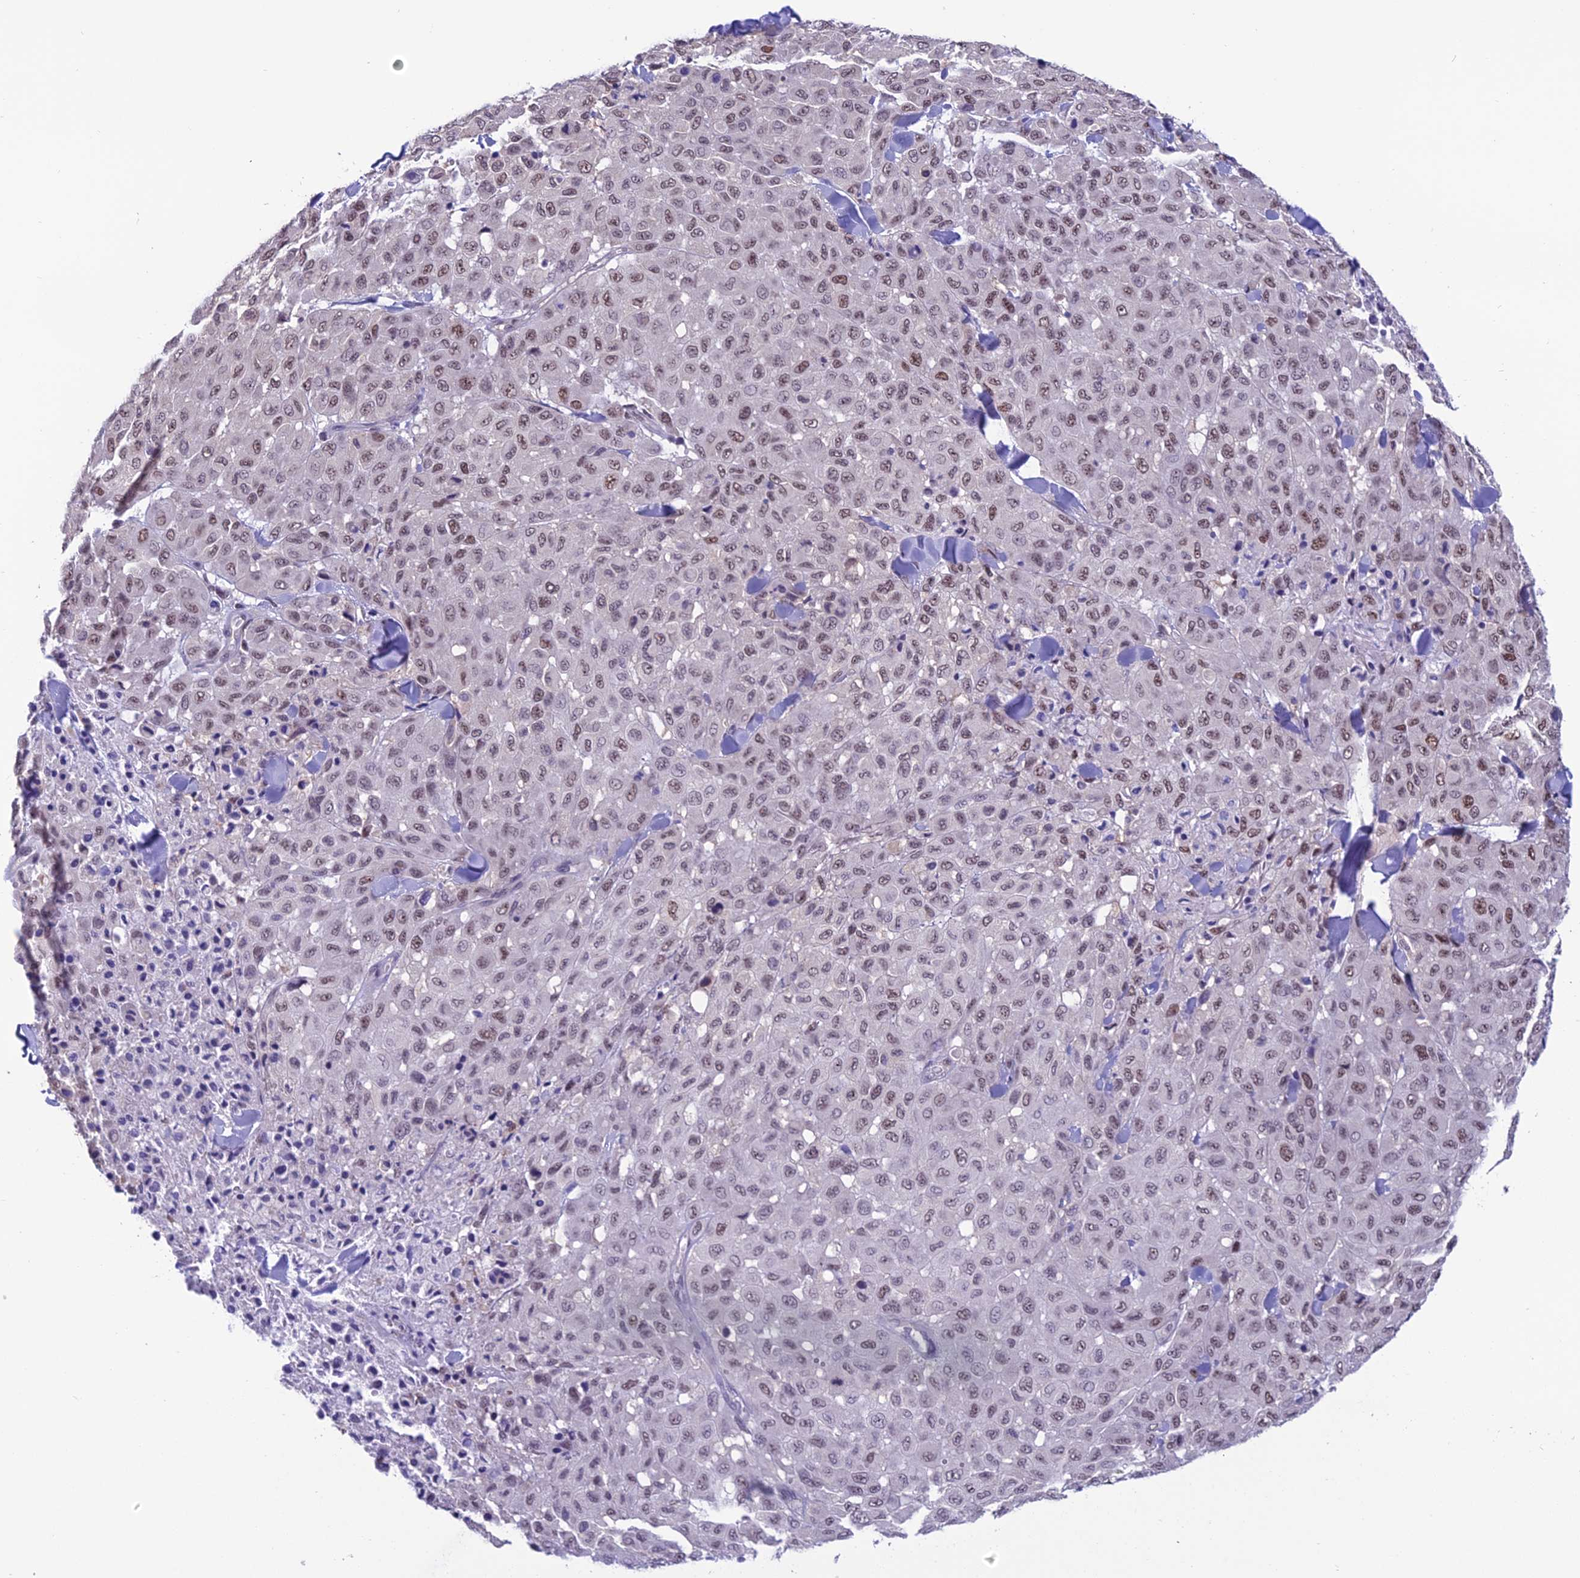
{"staining": {"intensity": "moderate", "quantity": "25%-75%", "location": "nuclear"}, "tissue": "melanoma", "cell_type": "Tumor cells", "image_type": "cancer", "snomed": [{"axis": "morphology", "description": "Malignant melanoma, Metastatic site"}, {"axis": "topography", "description": "Skin"}], "caption": "Approximately 25%-75% of tumor cells in human melanoma demonstrate moderate nuclear protein positivity as visualized by brown immunohistochemical staining.", "gene": "MIS12", "patient": {"sex": "female", "age": 81}}